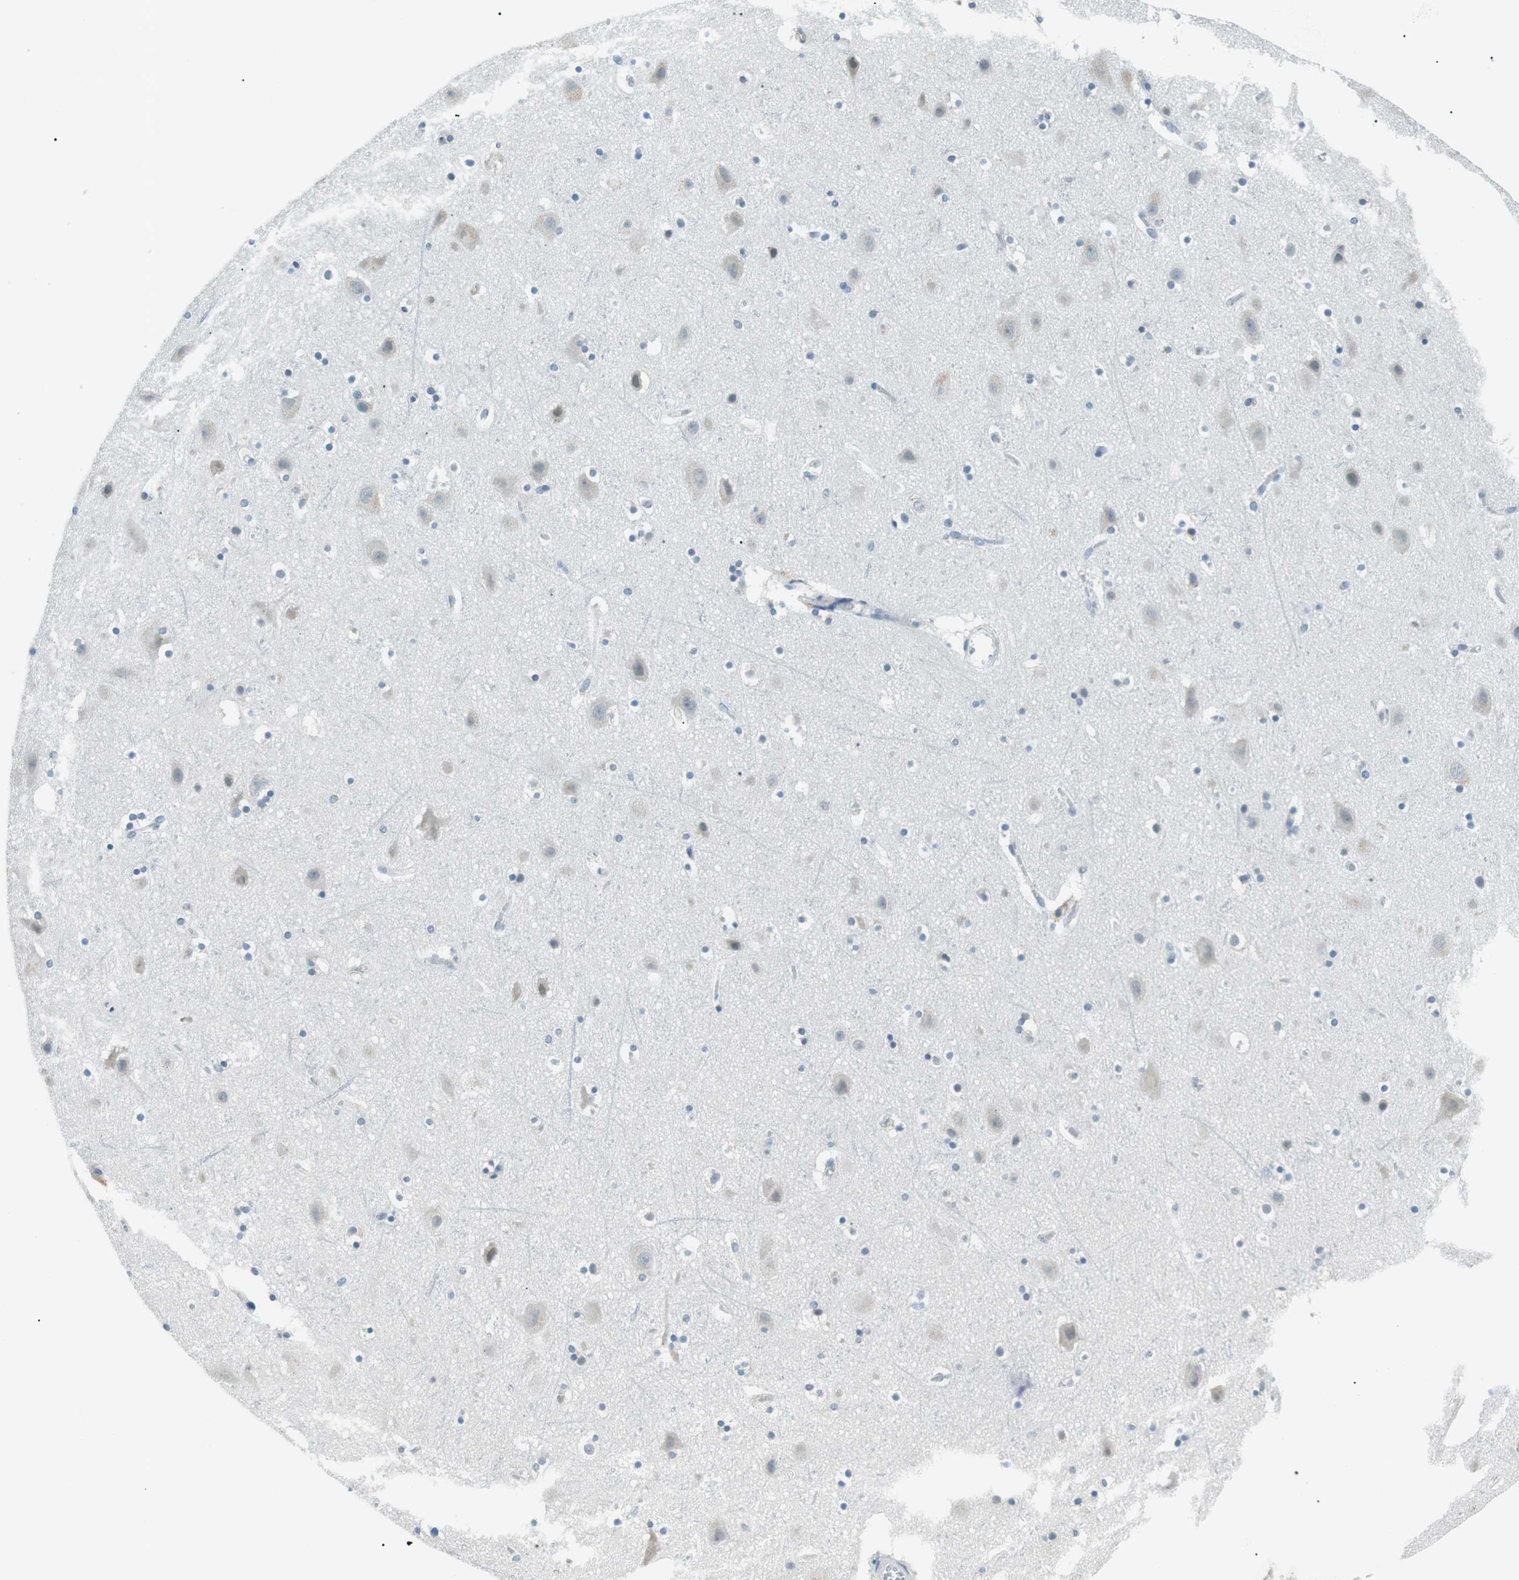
{"staining": {"intensity": "negative", "quantity": "none", "location": "none"}, "tissue": "cerebral cortex", "cell_type": "Endothelial cells", "image_type": "normal", "snomed": [{"axis": "morphology", "description": "Normal tissue, NOS"}, {"axis": "topography", "description": "Cerebral cortex"}], "caption": "An immunohistochemistry image of normal cerebral cortex is shown. There is no staining in endothelial cells of cerebral cortex.", "gene": "ENSG00000289724", "patient": {"sex": "male", "age": 45}}